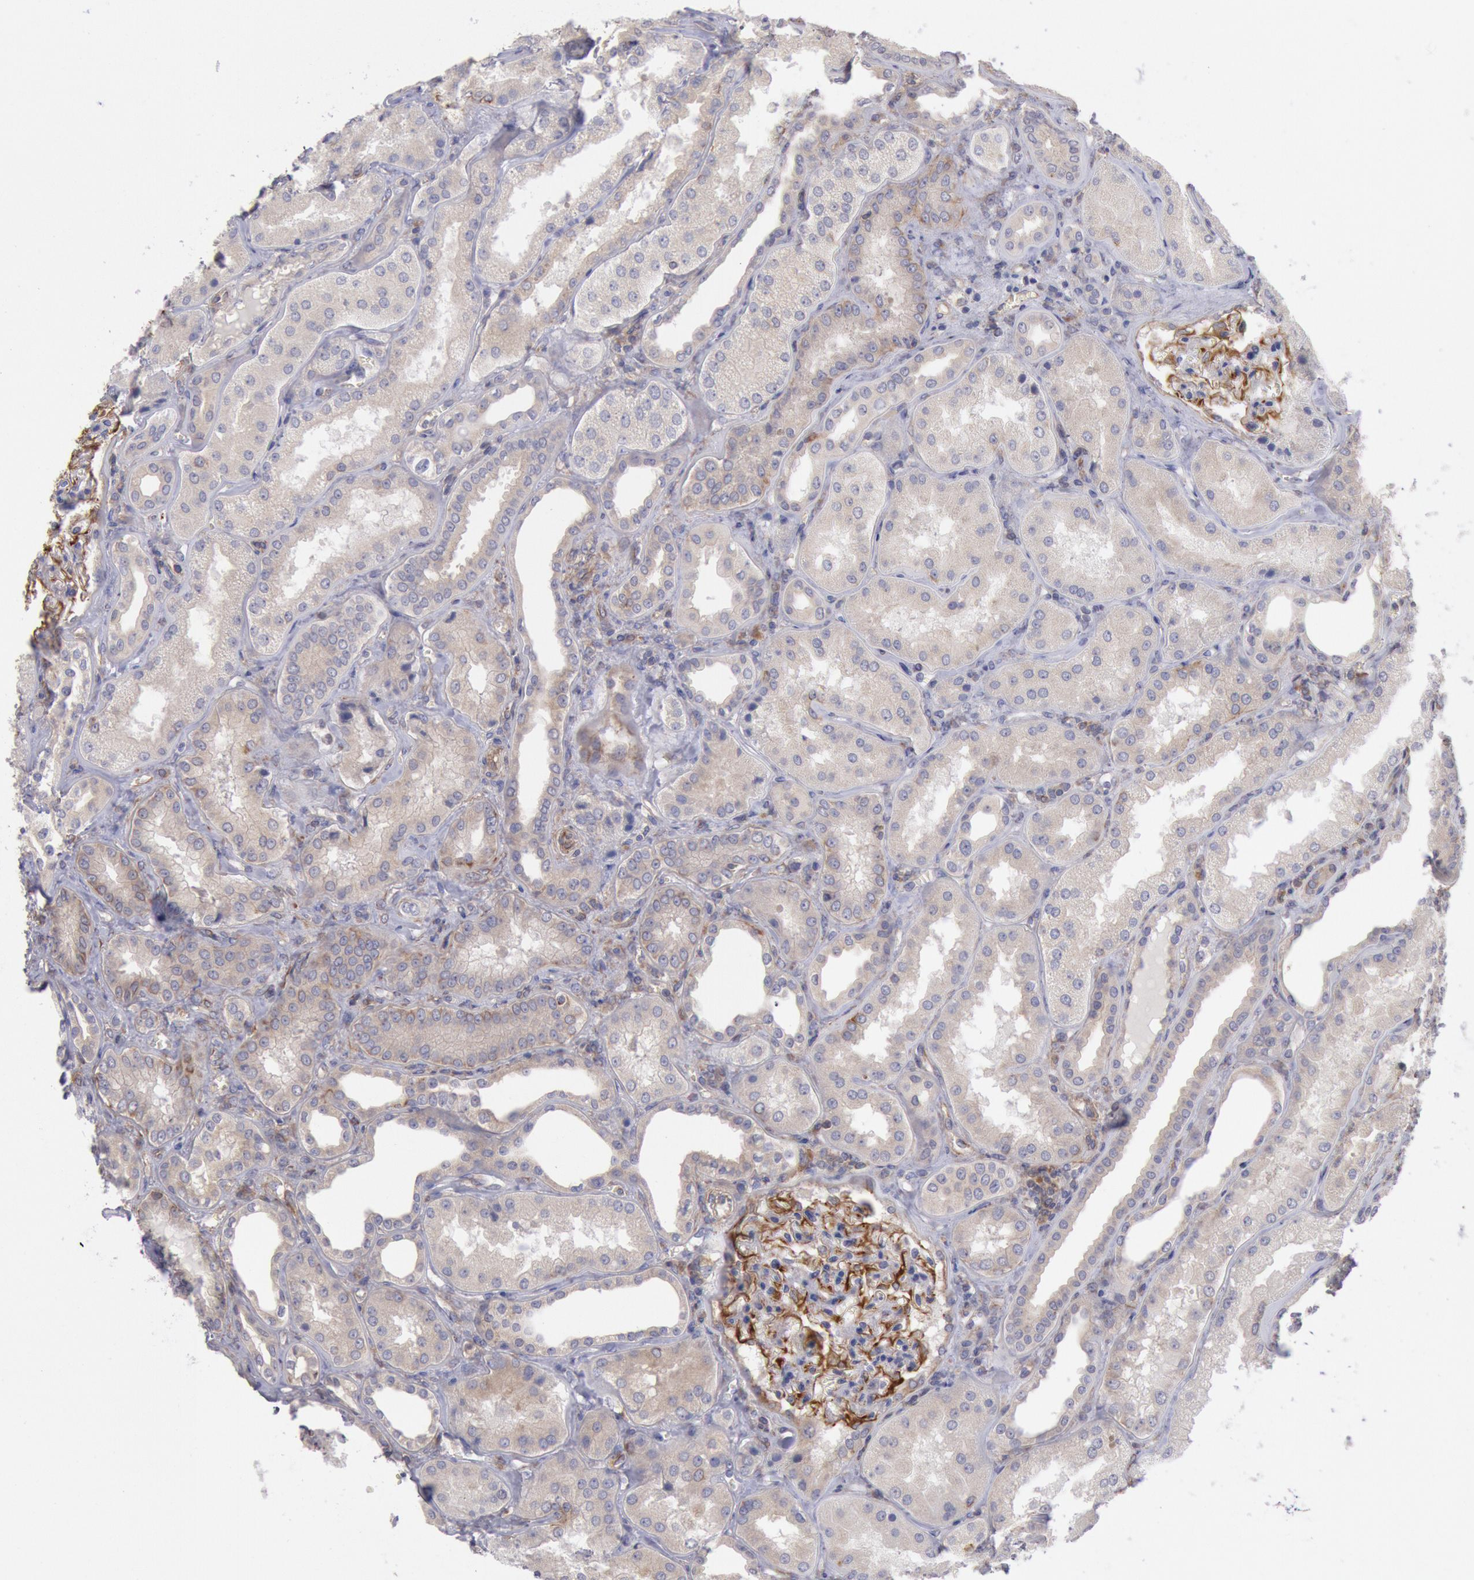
{"staining": {"intensity": "moderate", "quantity": "25%-75%", "location": "cytoplasmic/membranous"}, "tissue": "kidney", "cell_type": "Cells in glomeruli", "image_type": "normal", "snomed": [{"axis": "morphology", "description": "Normal tissue, NOS"}, {"axis": "topography", "description": "Kidney"}], "caption": "Immunohistochemical staining of unremarkable kidney reveals medium levels of moderate cytoplasmic/membranous positivity in approximately 25%-75% of cells in glomeruli. Nuclei are stained in blue.", "gene": "RNF139", "patient": {"sex": "female", "age": 56}}